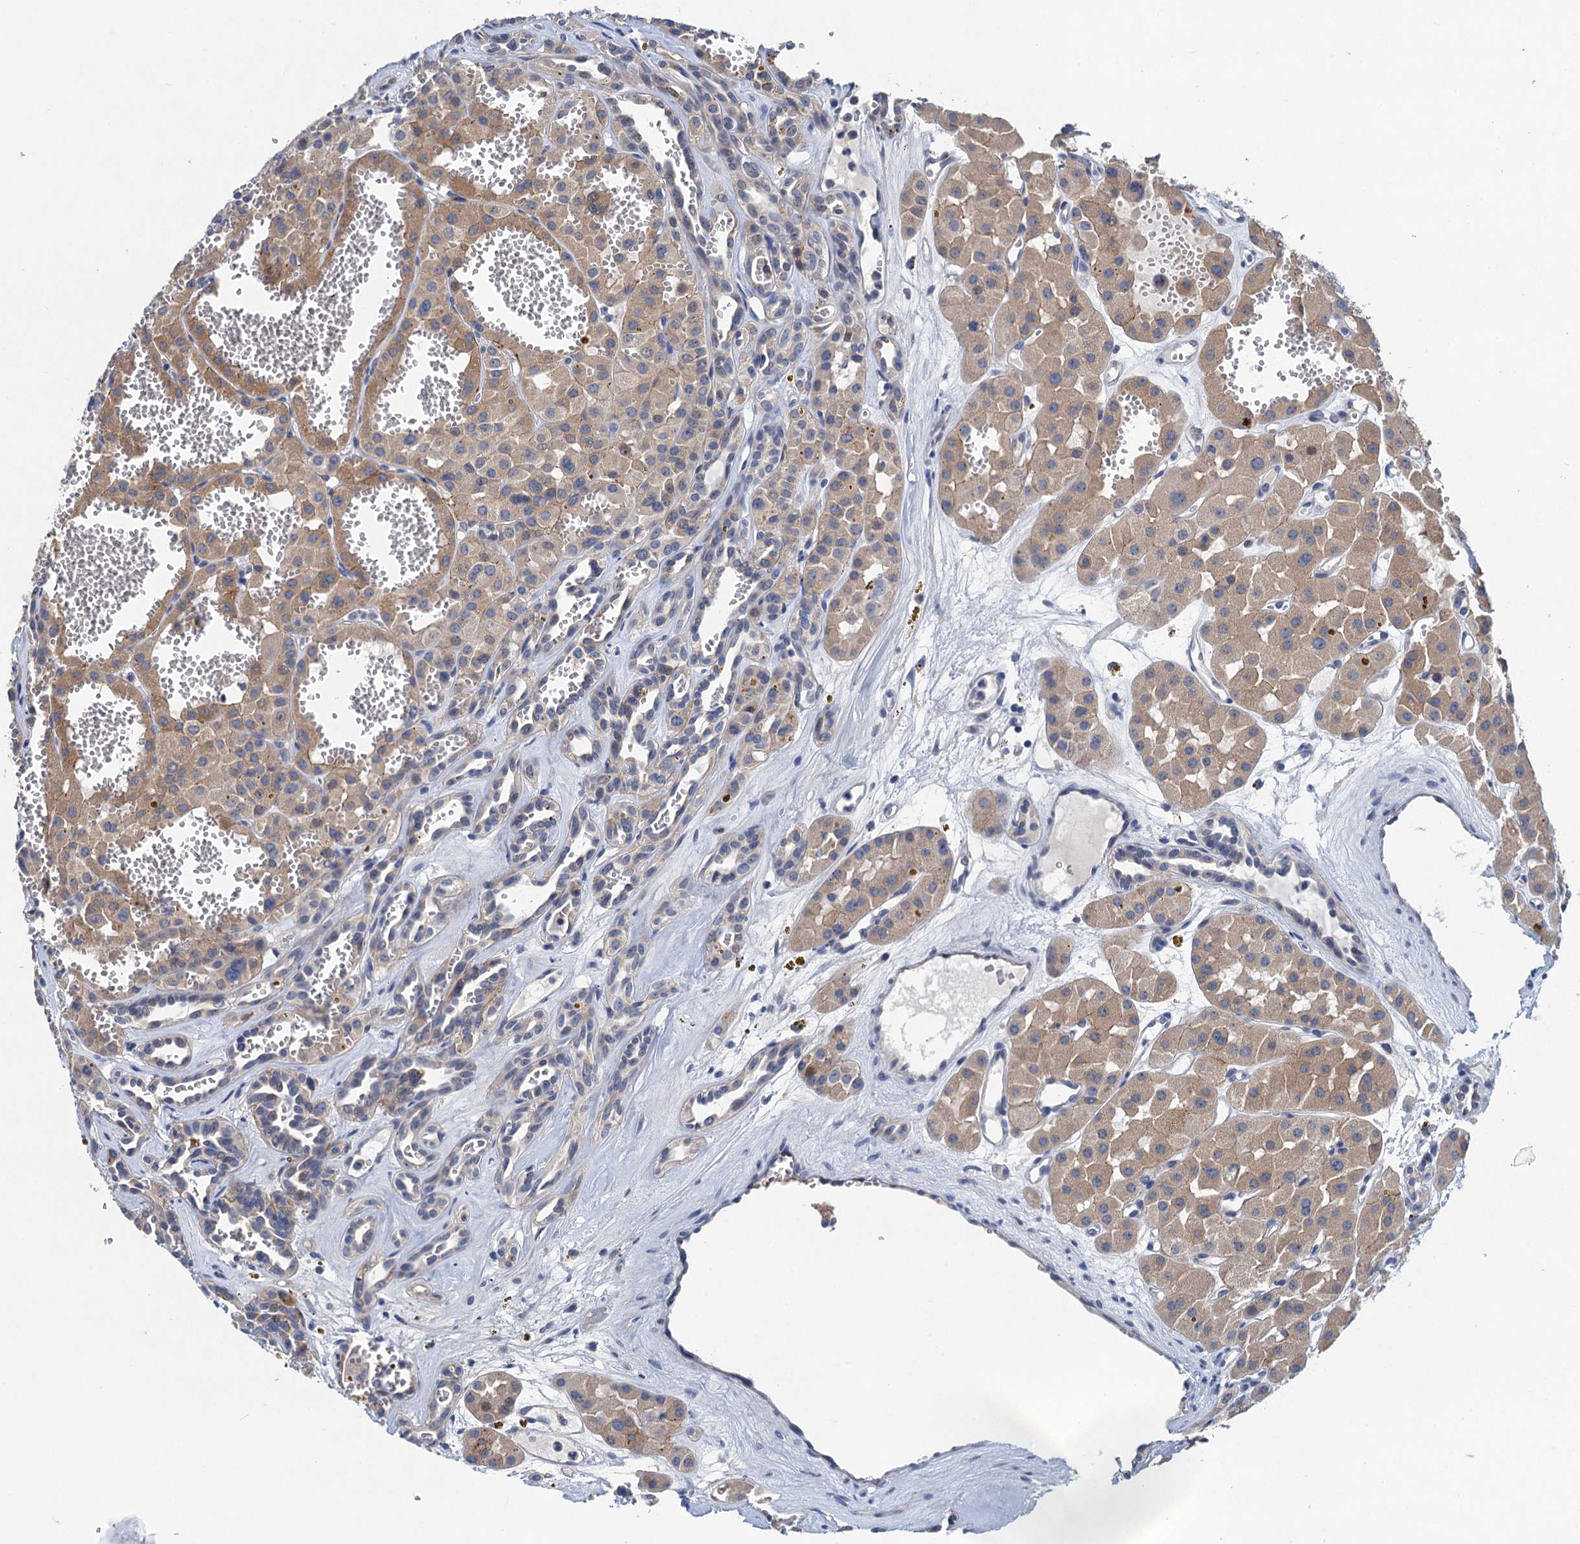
{"staining": {"intensity": "weak", "quantity": ">75%", "location": "cytoplasmic/membranous"}, "tissue": "renal cancer", "cell_type": "Tumor cells", "image_type": "cancer", "snomed": [{"axis": "morphology", "description": "Carcinoma, NOS"}, {"axis": "topography", "description": "Kidney"}], "caption": "Carcinoma (renal) stained with a brown dye shows weak cytoplasmic/membranous positive staining in approximately >75% of tumor cells.", "gene": "TRAF7", "patient": {"sex": "female", "age": 75}}